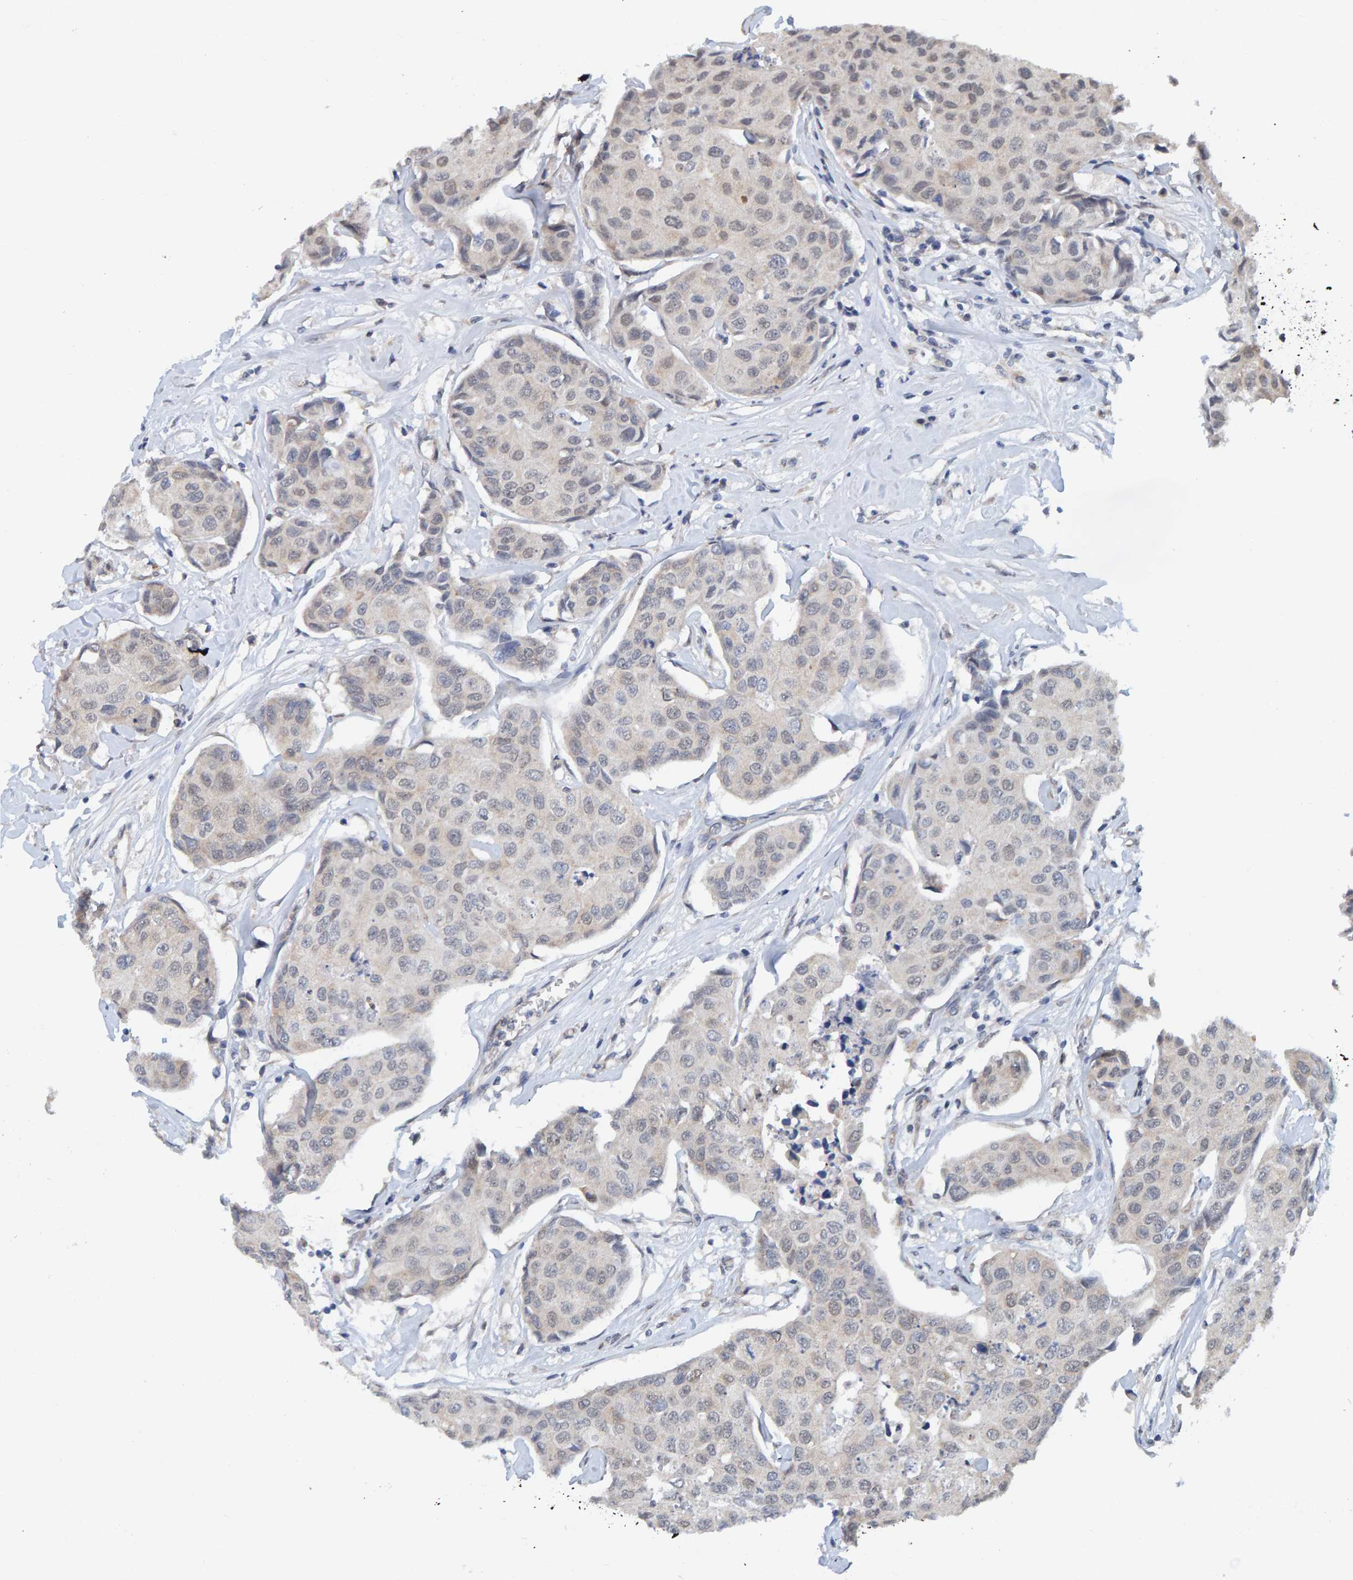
{"staining": {"intensity": "negative", "quantity": "none", "location": "none"}, "tissue": "breast cancer", "cell_type": "Tumor cells", "image_type": "cancer", "snomed": [{"axis": "morphology", "description": "Duct carcinoma"}, {"axis": "topography", "description": "Breast"}], "caption": "The immunohistochemistry (IHC) image has no significant positivity in tumor cells of breast cancer (intraductal carcinoma) tissue.", "gene": "SCRN2", "patient": {"sex": "female", "age": 80}}